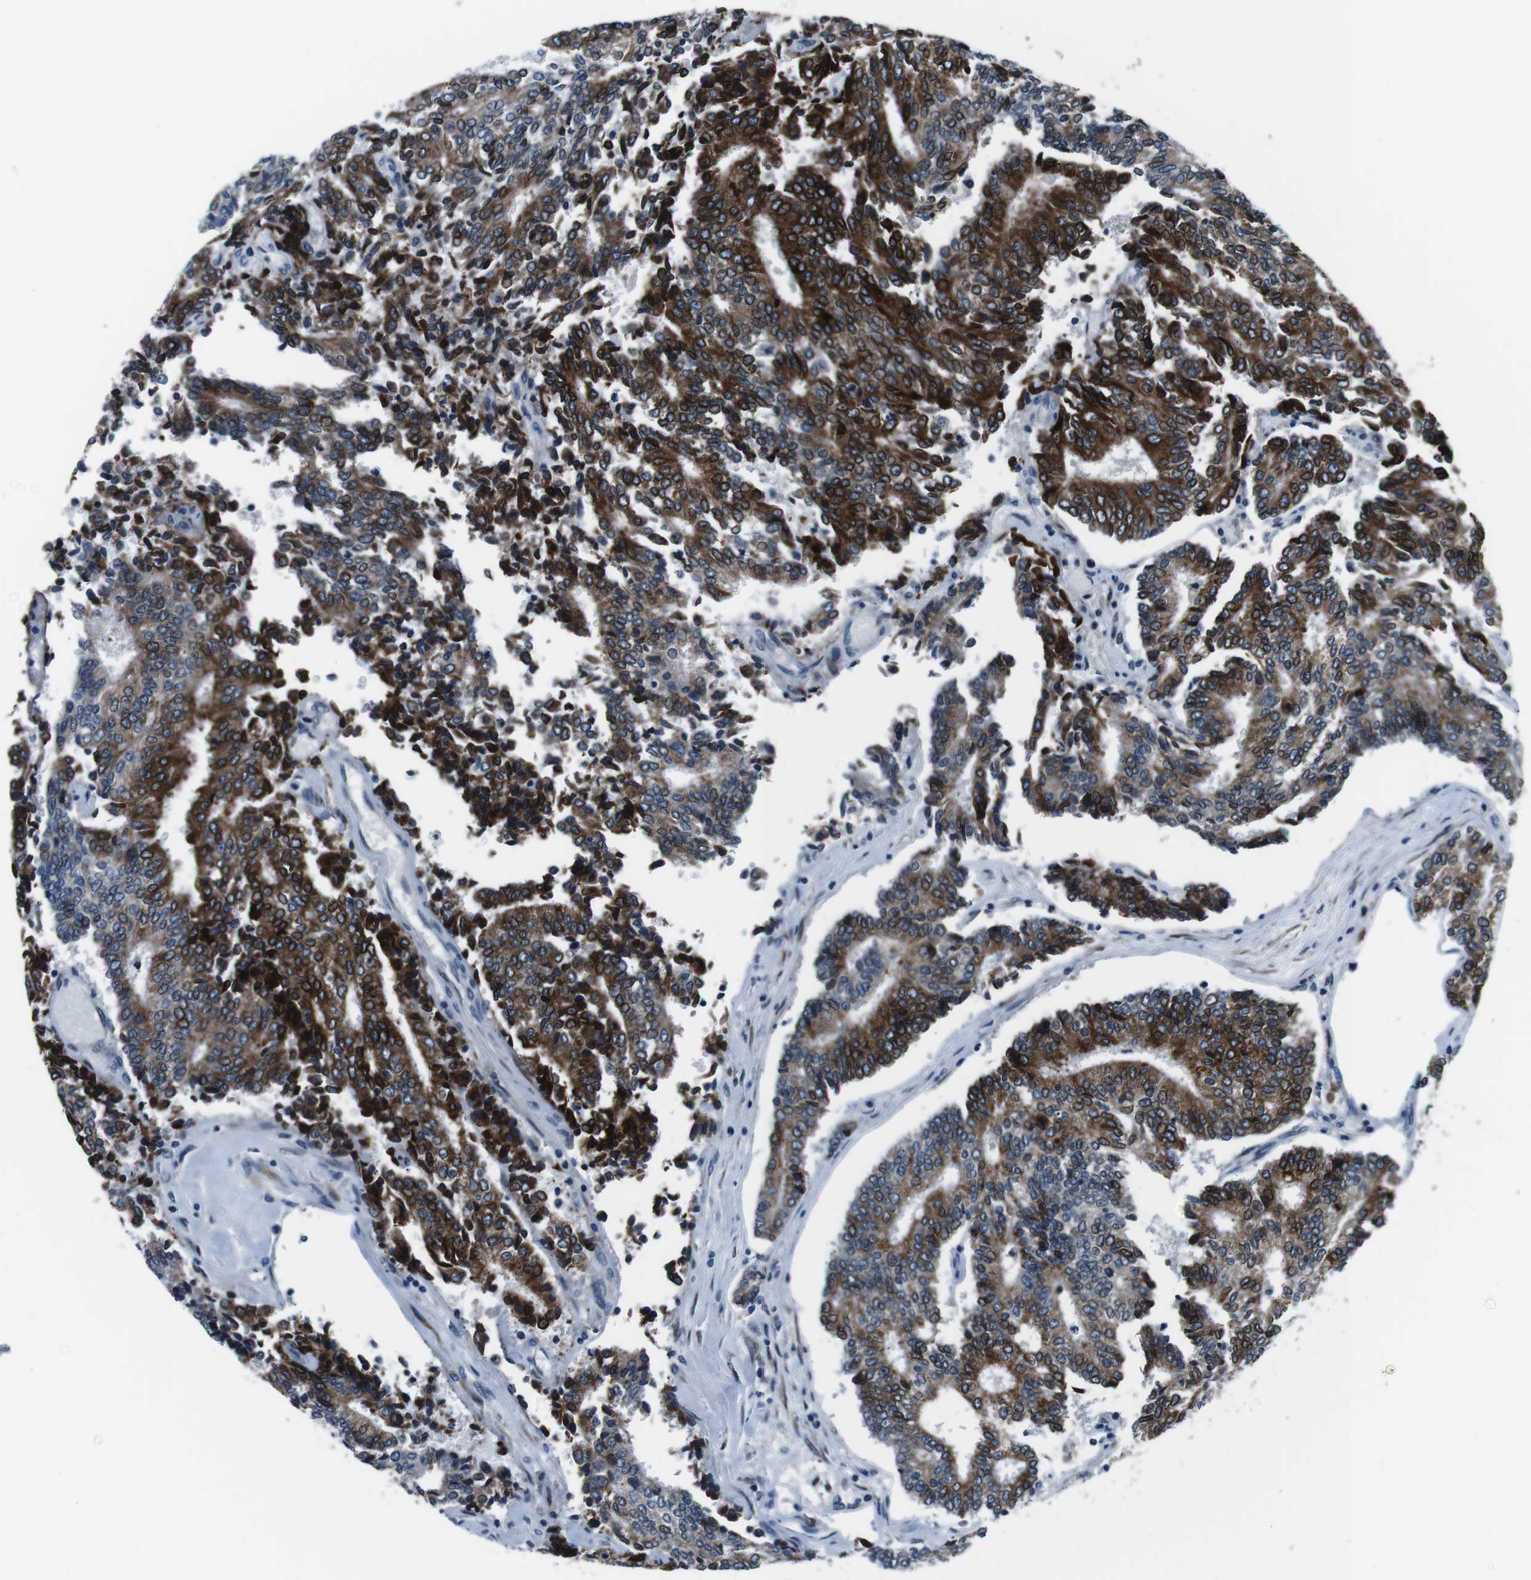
{"staining": {"intensity": "strong", "quantity": ">75%", "location": "cytoplasmic/membranous"}, "tissue": "prostate cancer", "cell_type": "Tumor cells", "image_type": "cancer", "snomed": [{"axis": "morphology", "description": "Normal tissue, NOS"}, {"axis": "morphology", "description": "Adenocarcinoma, High grade"}, {"axis": "topography", "description": "Prostate"}, {"axis": "topography", "description": "Seminal veicle"}], "caption": "High-grade adenocarcinoma (prostate) was stained to show a protein in brown. There is high levels of strong cytoplasmic/membranous expression in about >75% of tumor cells.", "gene": "NUCB2", "patient": {"sex": "male", "age": 55}}